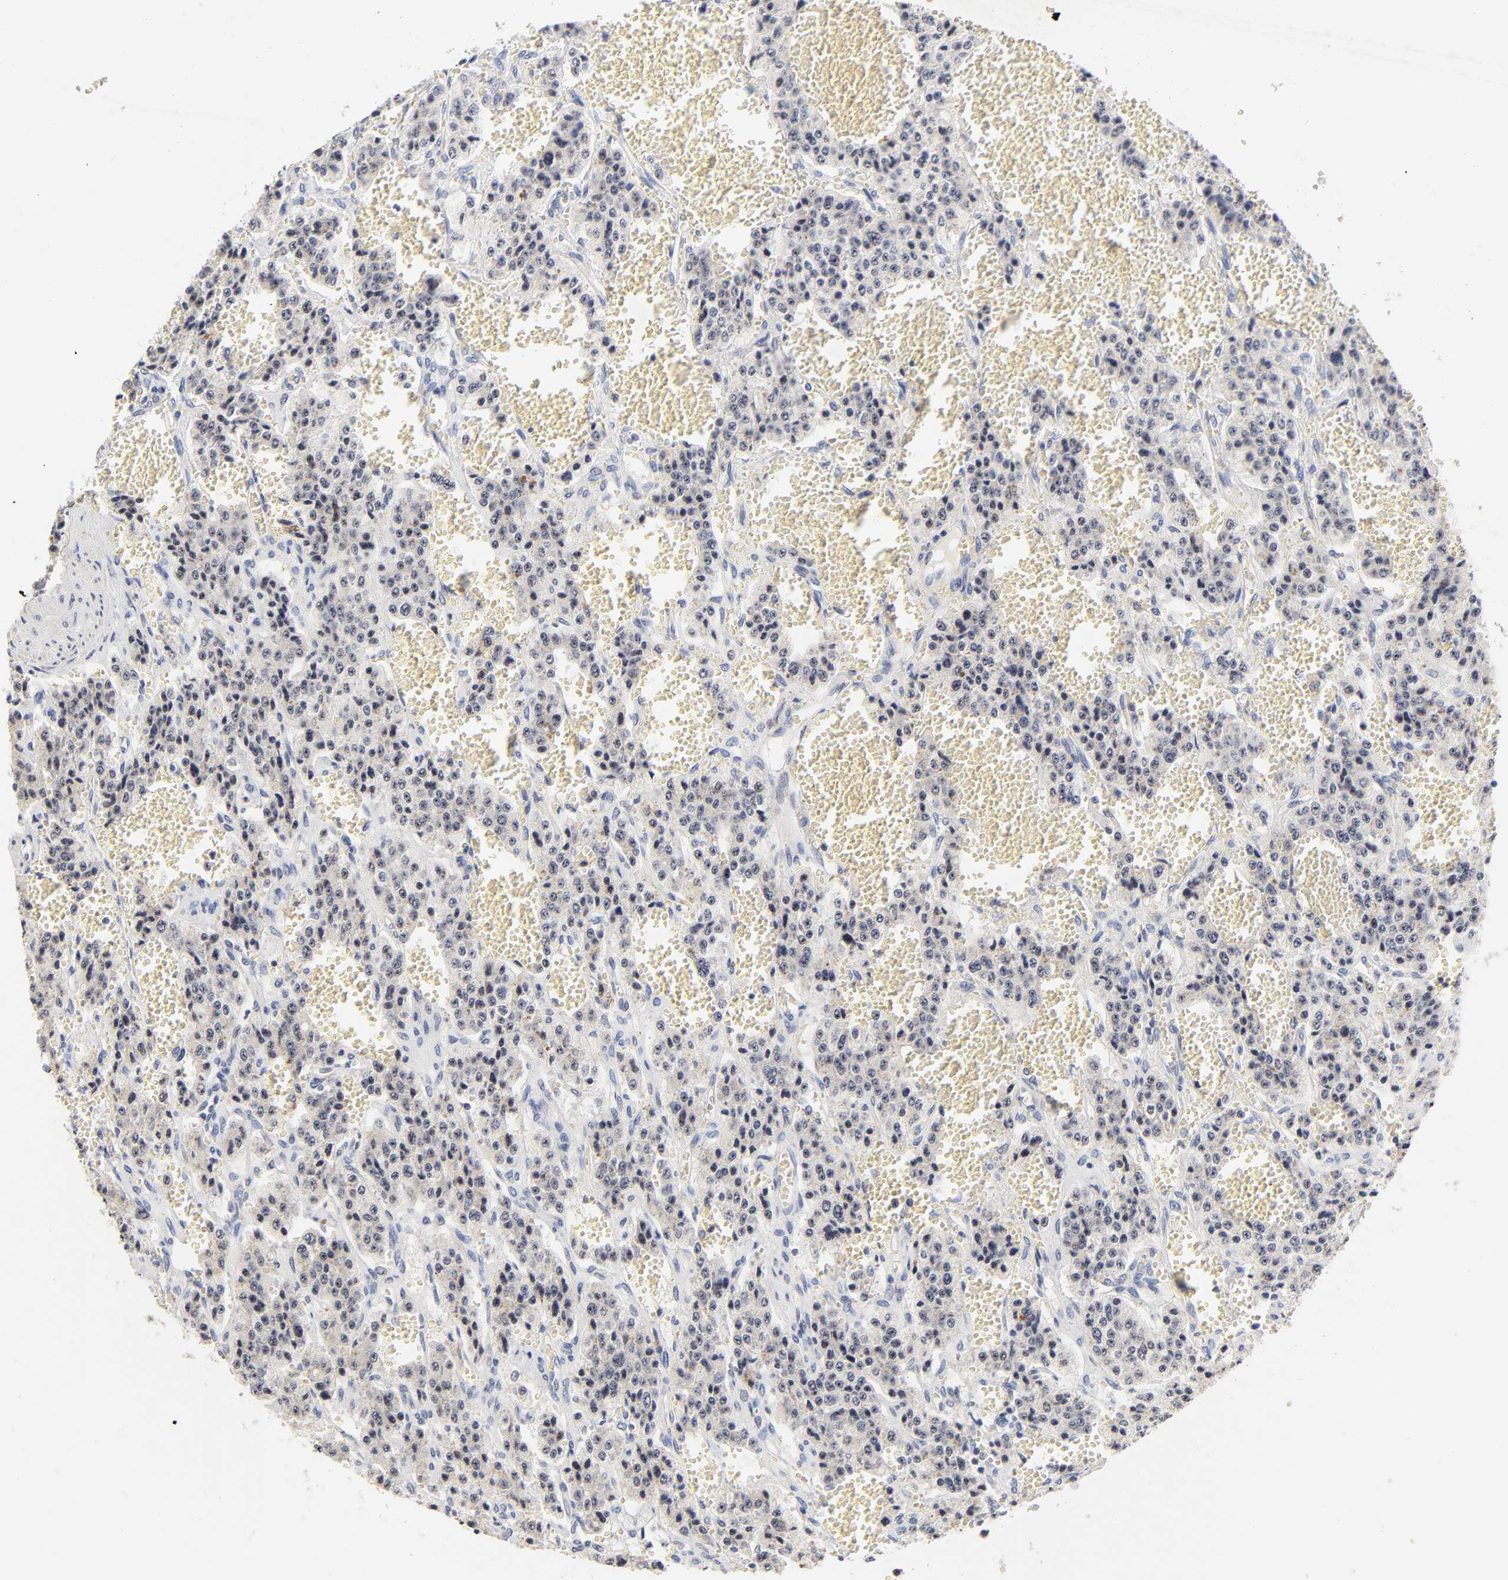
{"staining": {"intensity": "weak", "quantity": "25%-75%", "location": "cytoplasmic/membranous"}, "tissue": "carcinoid", "cell_type": "Tumor cells", "image_type": "cancer", "snomed": [{"axis": "morphology", "description": "Carcinoid, malignant, NOS"}, {"axis": "topography", "description": "Small intestine"}], "caption": "A micrograph of human malignant carcinoid stained for a protein shows weak cytoplasmic/membranous brown staining in tumor cells.", "gene": "ORC2", "patient": {"sex": "male", "age": 52}}